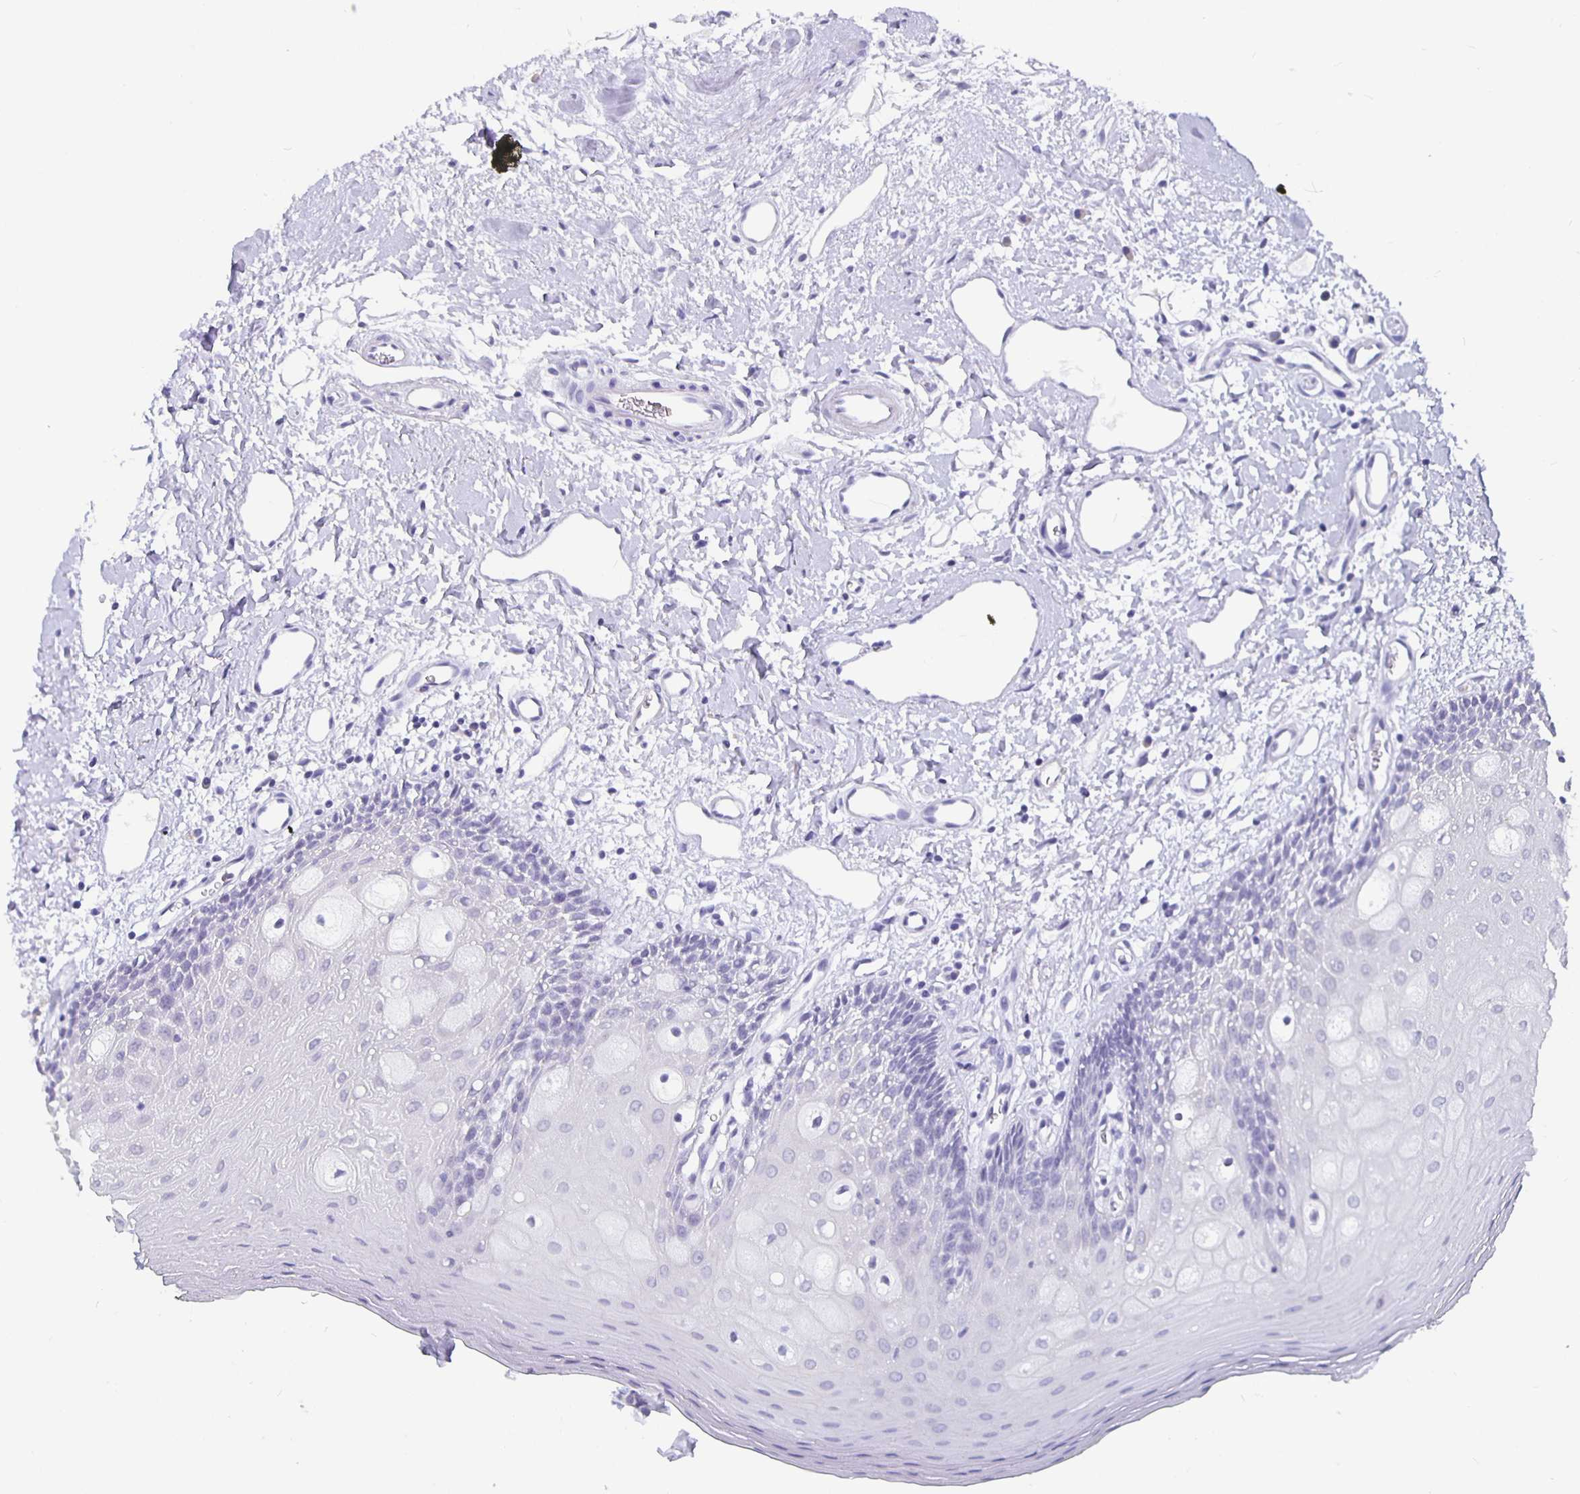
{"staining": {"intensity": "negative", "quantity": "none", "location": "none"}, "tissue": "oral mucosa", "cell_type": "Squamous epithelial cells", "image_type": "normal", "snomed": [{"axis": "morphology", "description": "Normal tissue, NOS"}, {"axis": "topography", "description": "Oral tissue"}], "caption": "DAB immunohistochemical staining of normal human oral mucosa exhibits no significant positivity in squamous epithelial cells. (Immunohistochemistry, brightfield microscopy, high magnification).", "gene": "GPX4", "patient": {"sex": "female", "age": 43}}